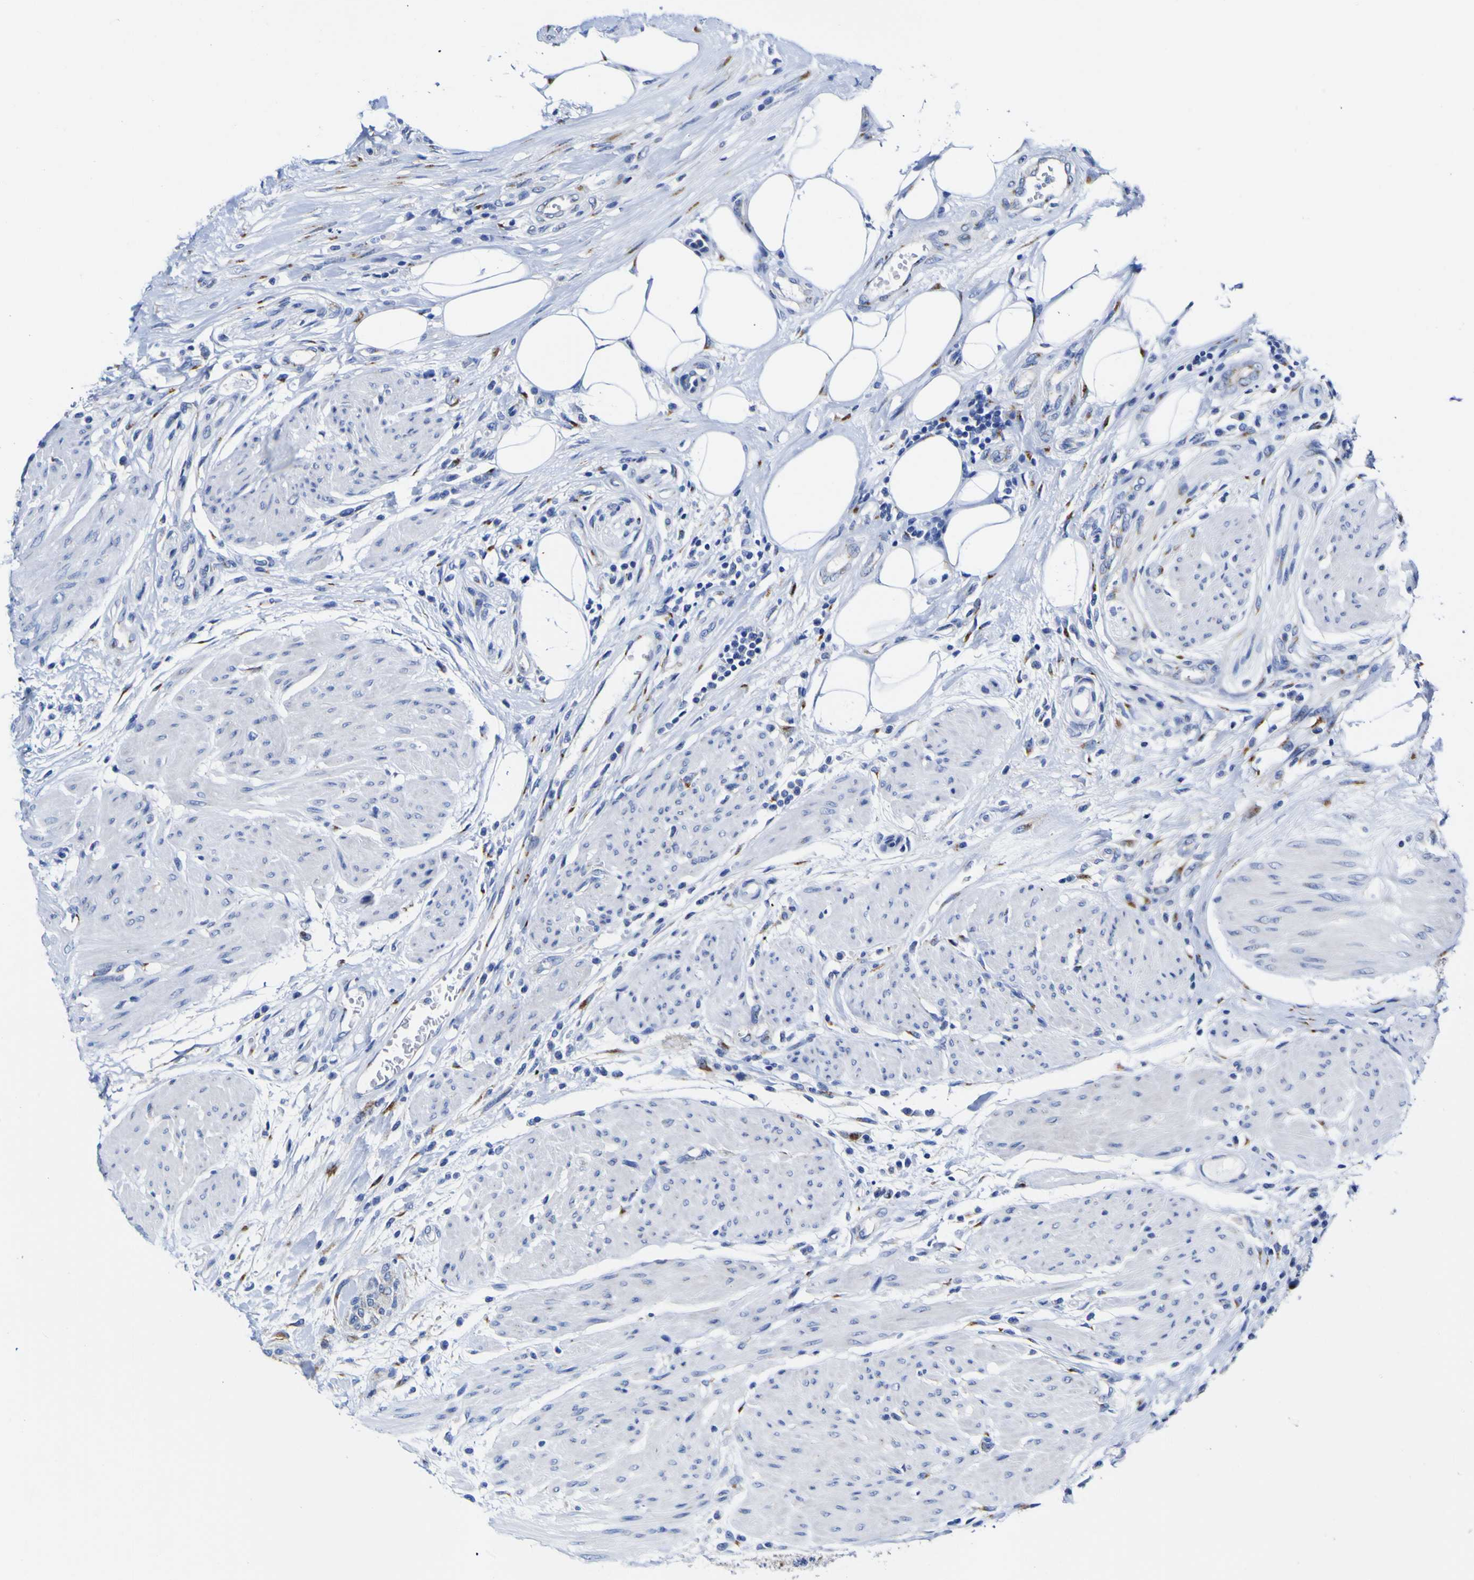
{"staining": {"intensity": "weak", "quantity": "<25%", "location": "cytoplasmic/membranous"}, "tissue": "urothelial cancer", "cell_type": "Tumor cells", "image_type": "cancer", "snomed": [{"axis": "morphology", "description": "Urothelial carcinoma, High grade"}, {"axis": "topography", "description": "Urinary bladder"}], "caption": "IHC image of urothelial cancer stained for a protein (brown), which reveals no positivity in tumor cells.", "gene": "GOLM1", "patient": {"sex": "male", "age": 35}}